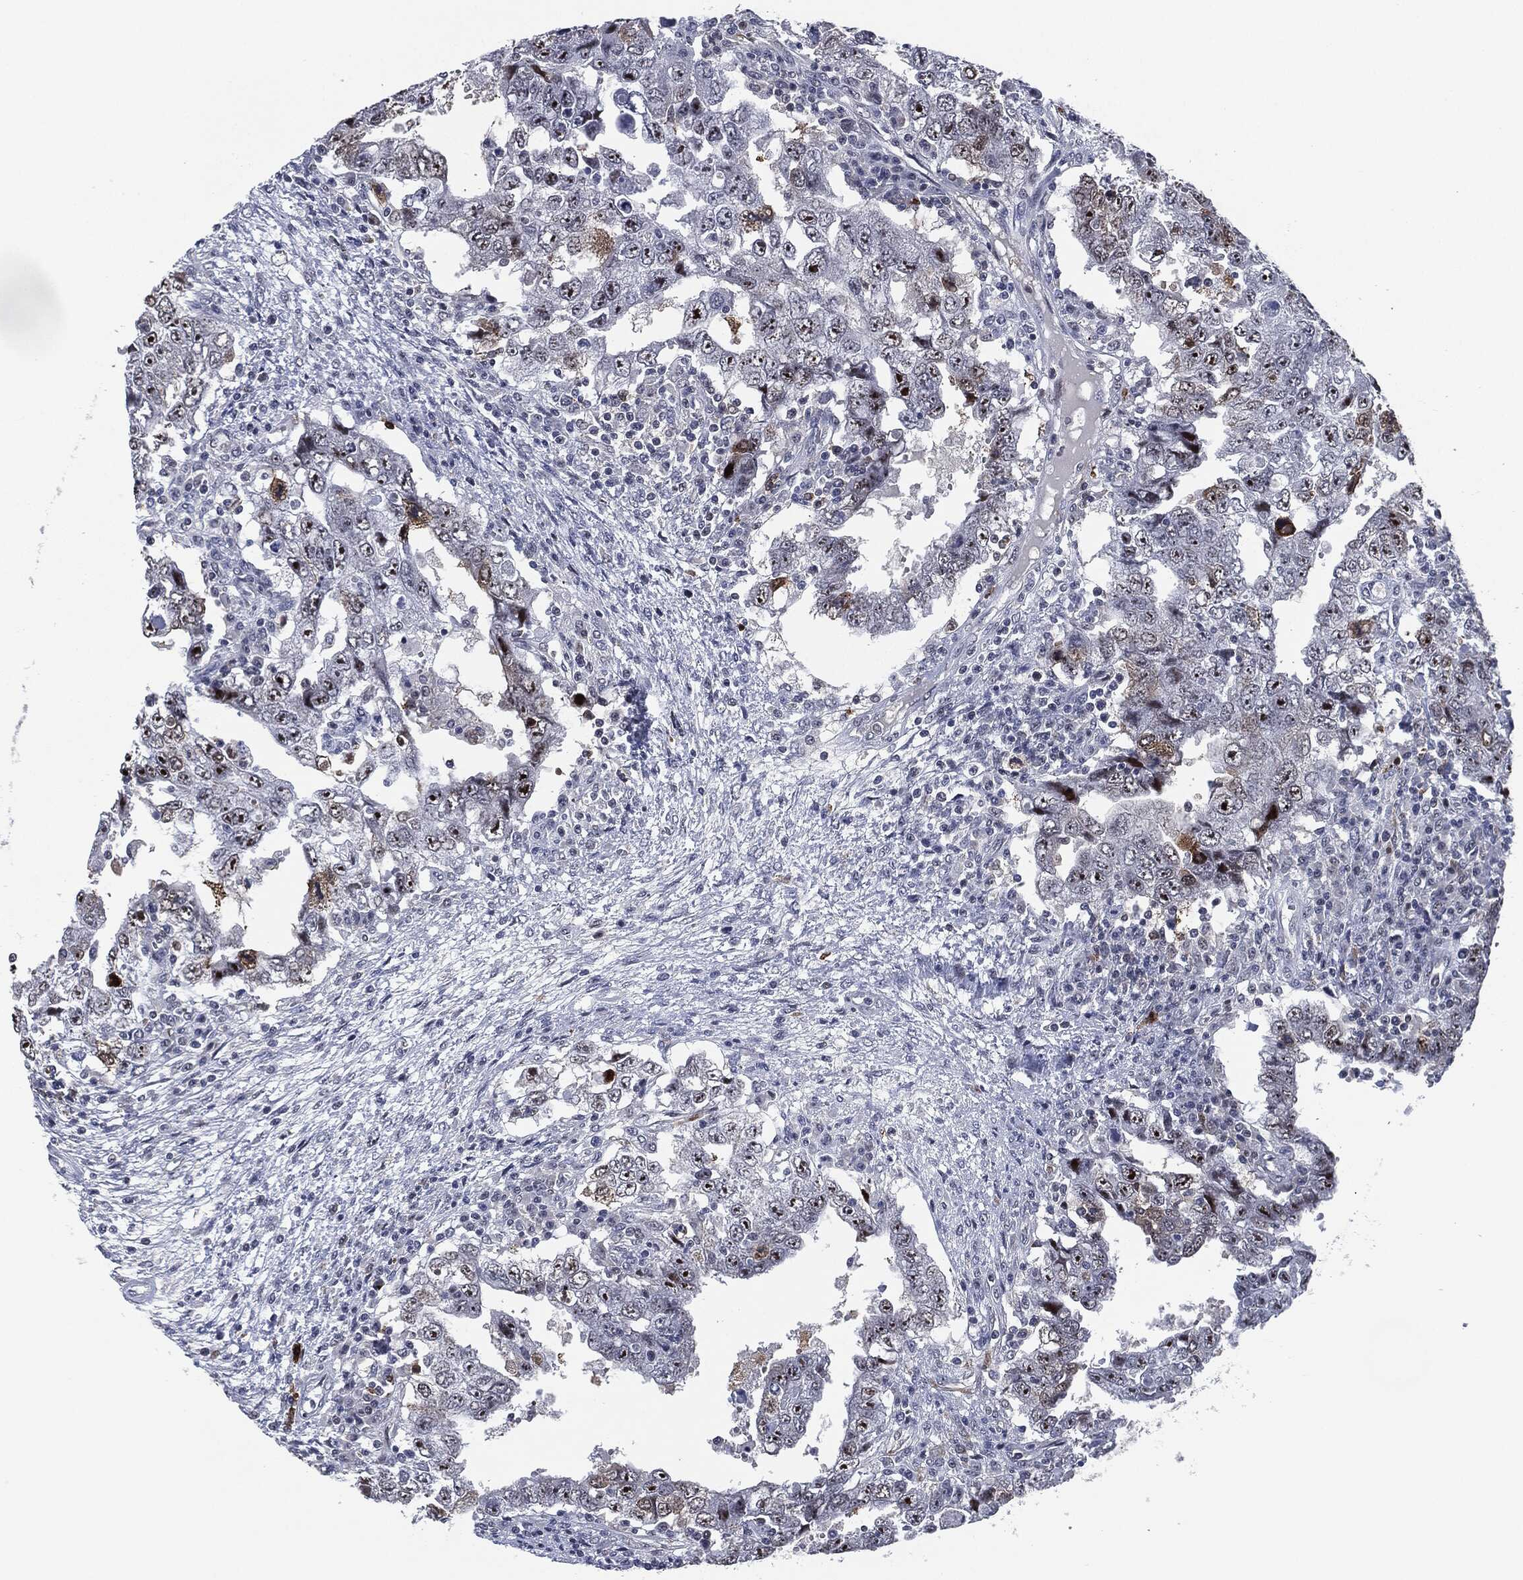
{"staining": {"intensity": "strong", "quantity": "25%-75%", "location": "nuclear"}, "tissue": "testis cancer", "cell_type": "Tumor cells", "image_type": "cancer", "snomed": [{"axis": "morphology", "description": "Carcinoma, Embryonal, NOS"}, {"axis": "topography", "description": "Testis"}], "caption": "Testis cancer (embryonal carcinoma) tissue shows strong nuclear staining in approximately 25%-75% of tumor cells", "gene": "AKT2", "patient": {"sex": "male", "age": 26}}